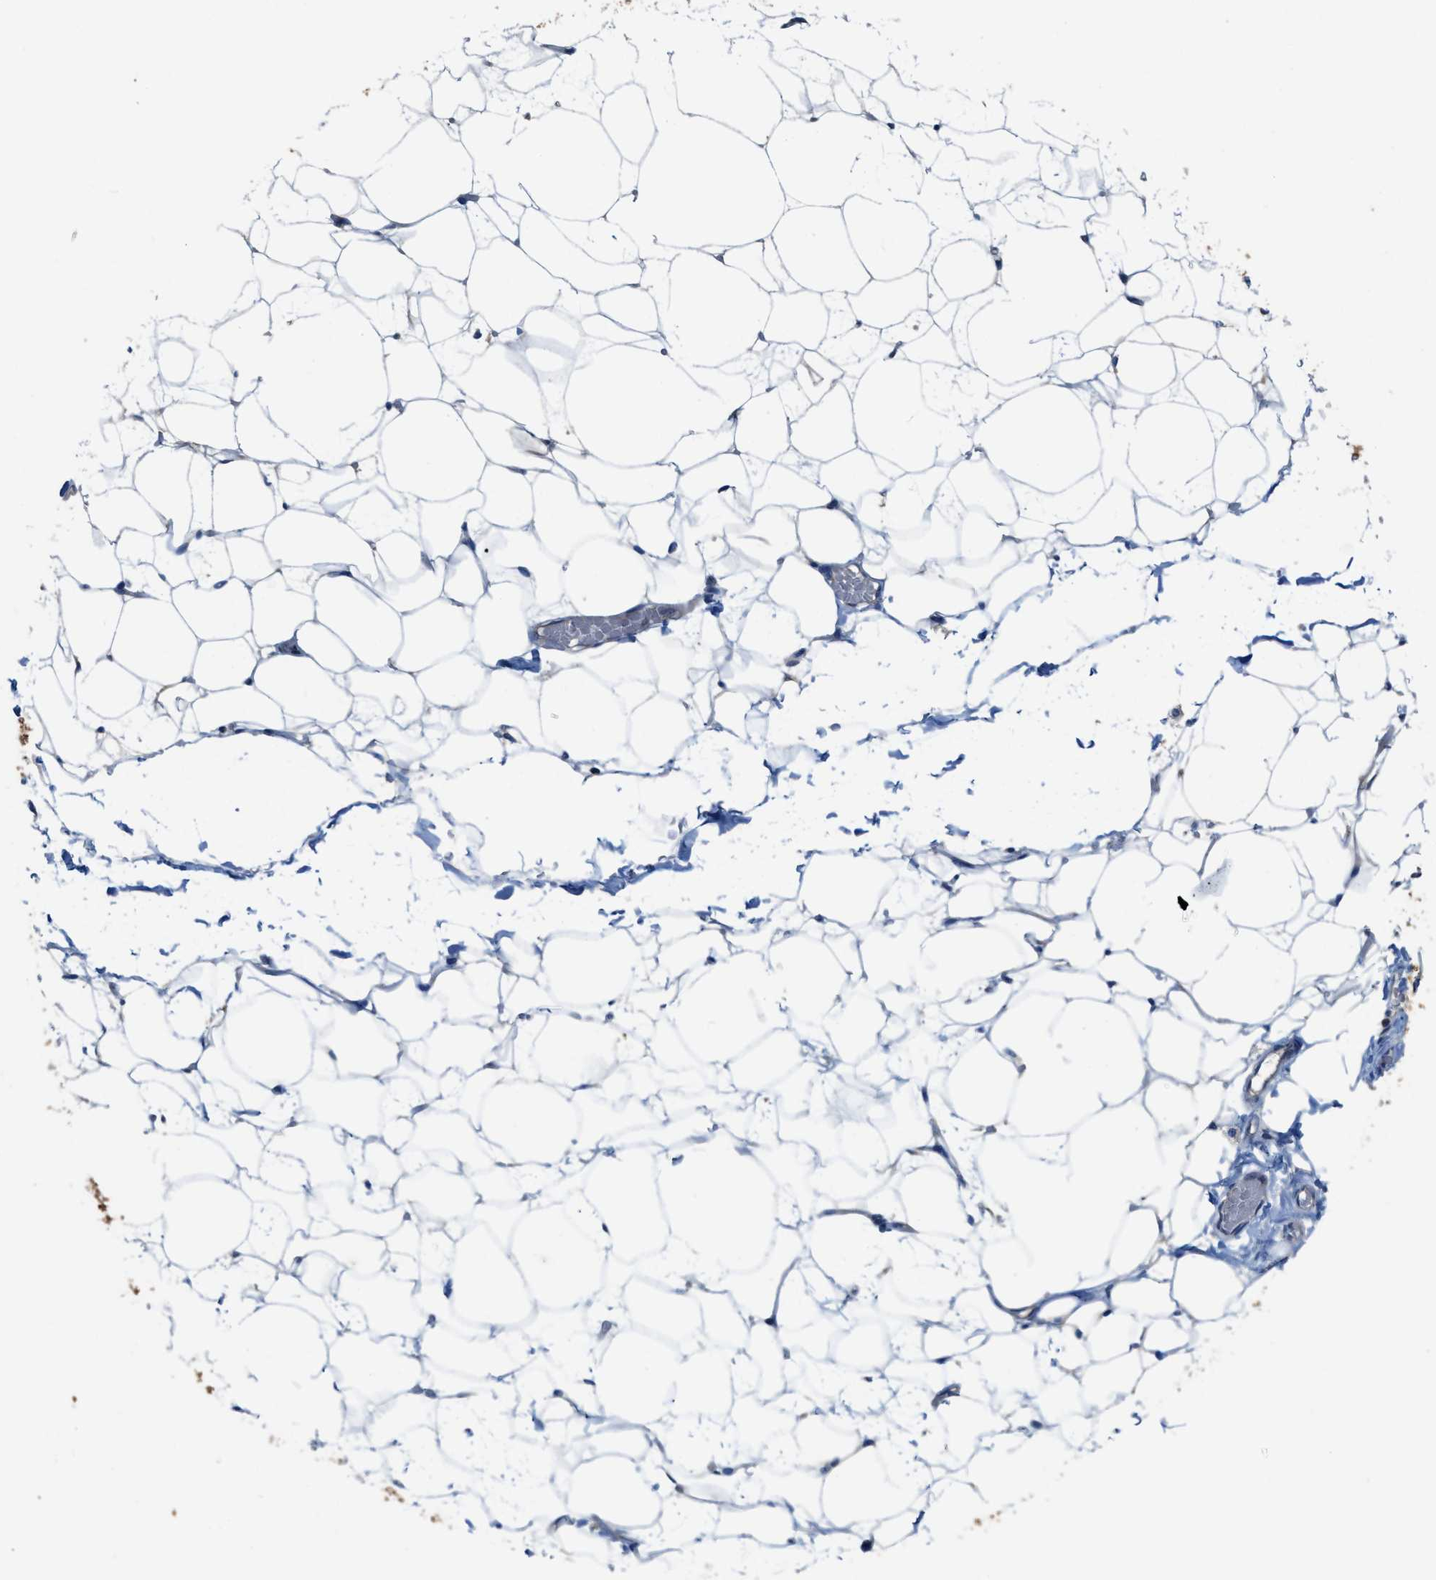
{"staining": {"intensity": "negative", "quantity": "none", "location": "none"}, "tissue": "adipose tissue", "cell_type": "Adipocytes", "image_type": "normal", "snomed": [{"axis": "morphology", "description": "Normal tissue, NOS"}, {"axis": "topography", "description": "Breast"}, {"axis": "topography", "description": "Soft tissue"}], "caption": "Adipose tissue stained for a protein using IHC shows no positivity adipocytes.", "gene": "UBA5", "patient": {"sex": "female", "age": 75}}